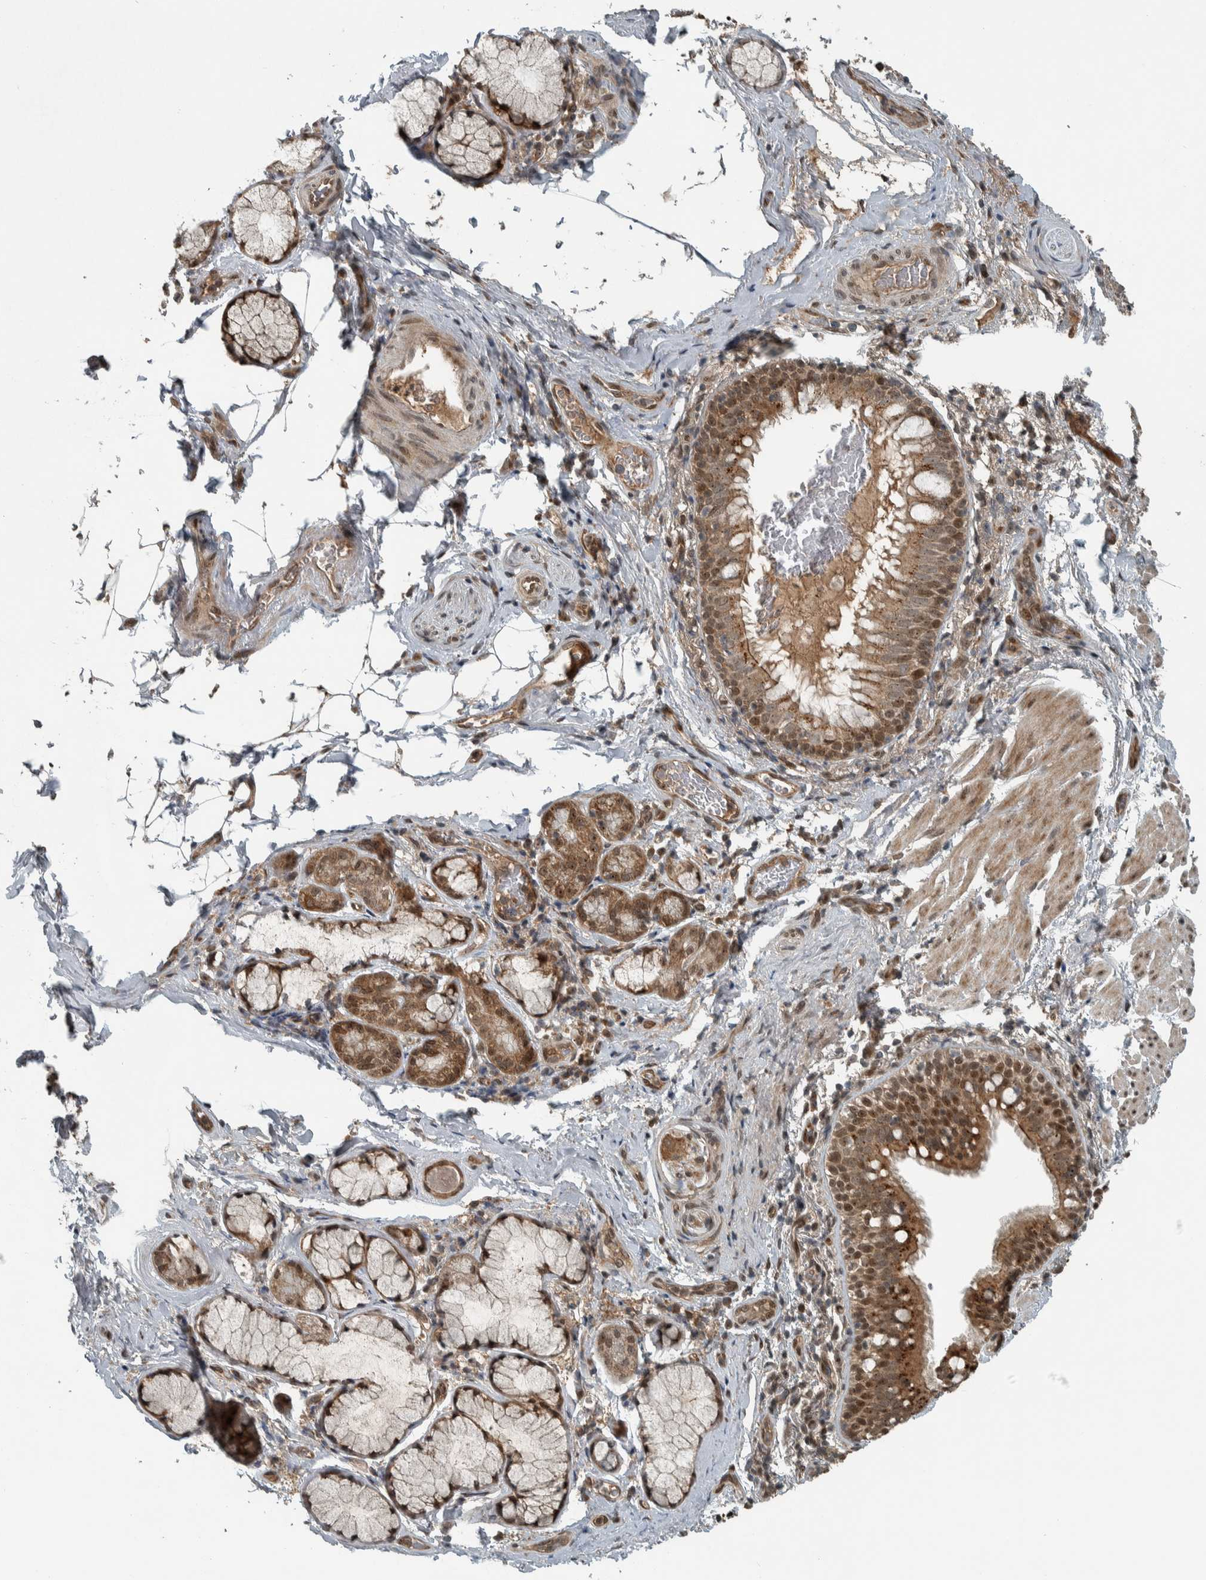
{"staining": {"intensity": "strong", "quantity": ">75%", "location": "cytoplasmic/membranous,nuclear"}, "tissue": "bronchus", "cell_type": "Respiratory epithelial cells", "image_type": "normal", "snomed": [{"axis": "morphology", "description": "Normal tissue, NOS"}, {"axis": "morphology", "description": "Inflammation, NOS"}, {"axis": "topography", "description": "Cartilage tissue"}, {"axis": "topography", "description": "Bronchus"}], "caption": "Immunohistochemical staining of normal bronchus shows high levels of strong cytoplasmic/membranous,nuclear staining in about >75% of respiratory epithelial cells.", "gene": "XPO5", "patient": {"sex": "male", "age": 77}}